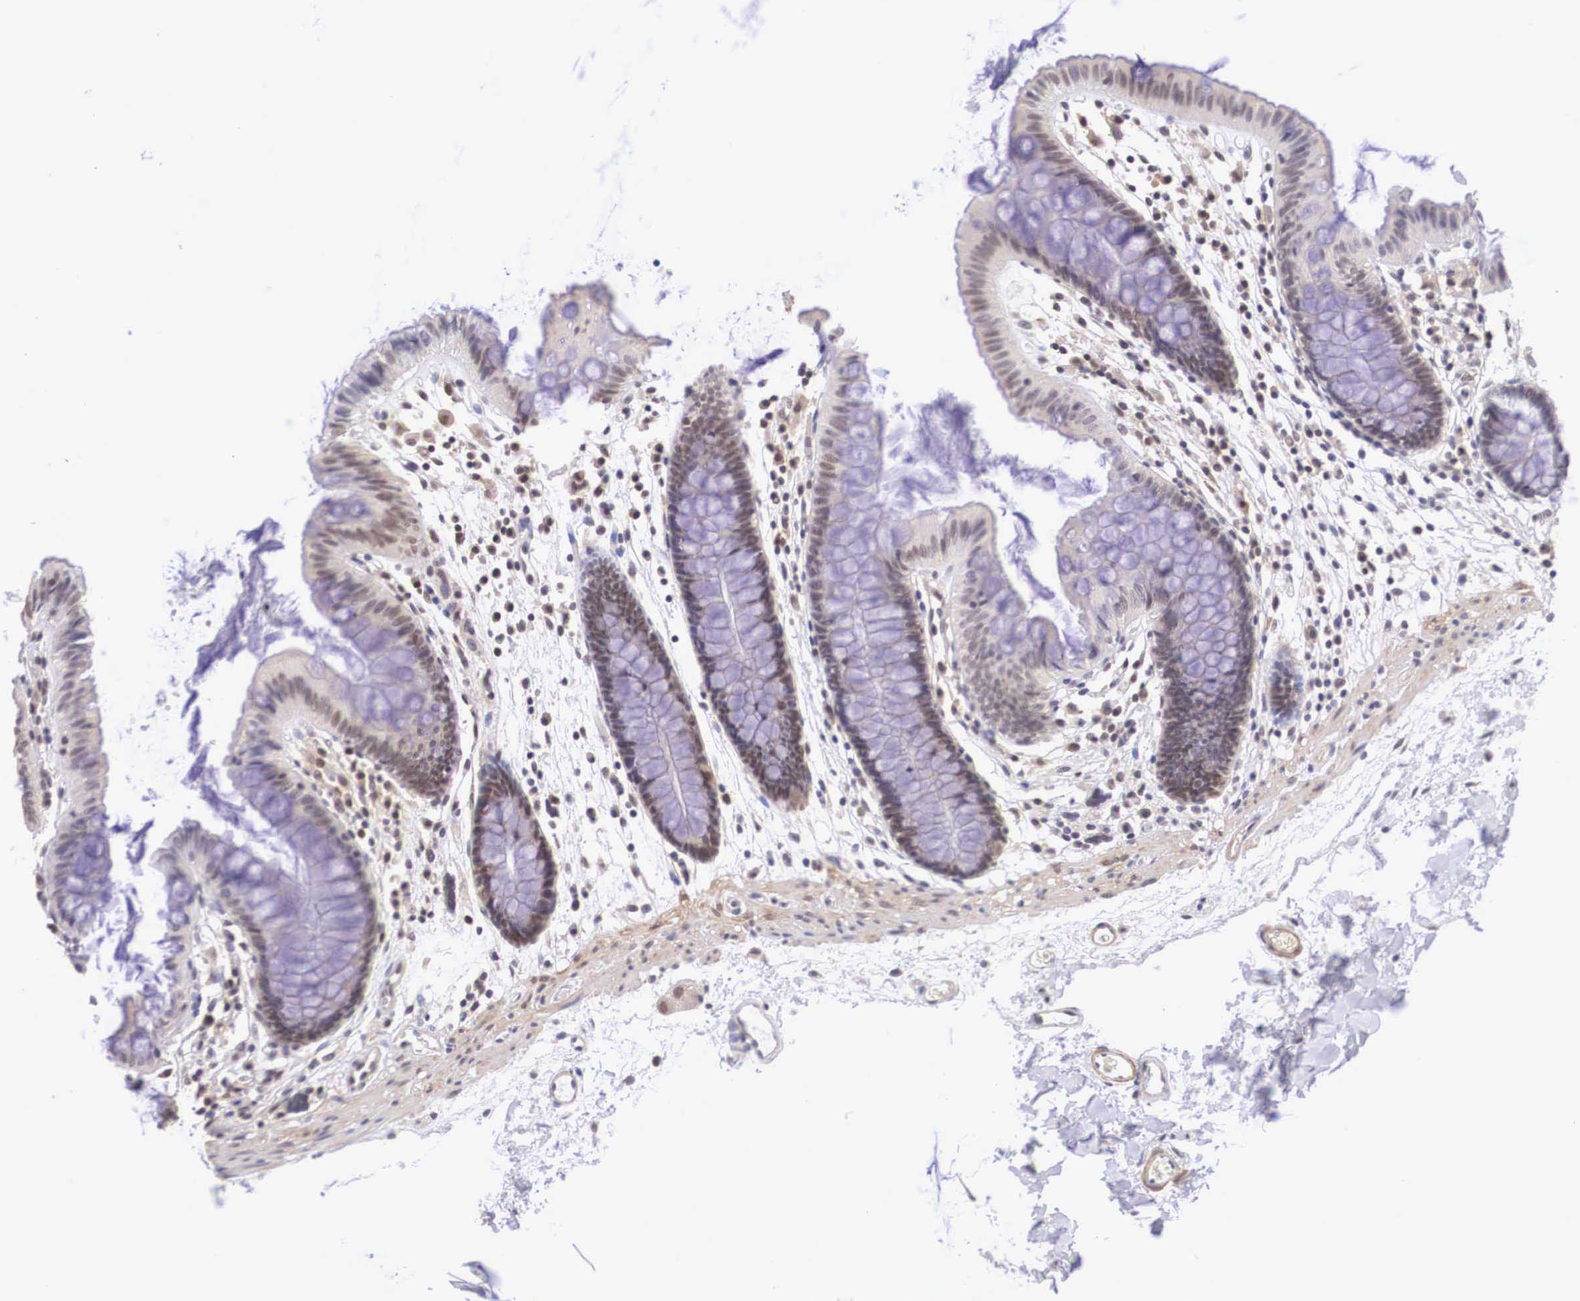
{"staining": {"intensity": "weak", "quantity": ">75%", "location": "nuclear"}, "tissue": "colon", "cell_type": "Endothelial cells", "image_type": "normal", "snomed": [{"axis": "morphology", "description": "Normal tissue, NOS"}, {"axis": "topography", "description": "Colon"}], "caption": "A high-resolution photomicrograph shows IHC staining of unremarkable colon, which shows weak nuclear expression in approximately >75% of endothelial cells.", "gene": "ZNF275", "patient": {"sex": "male", "age": 54}}